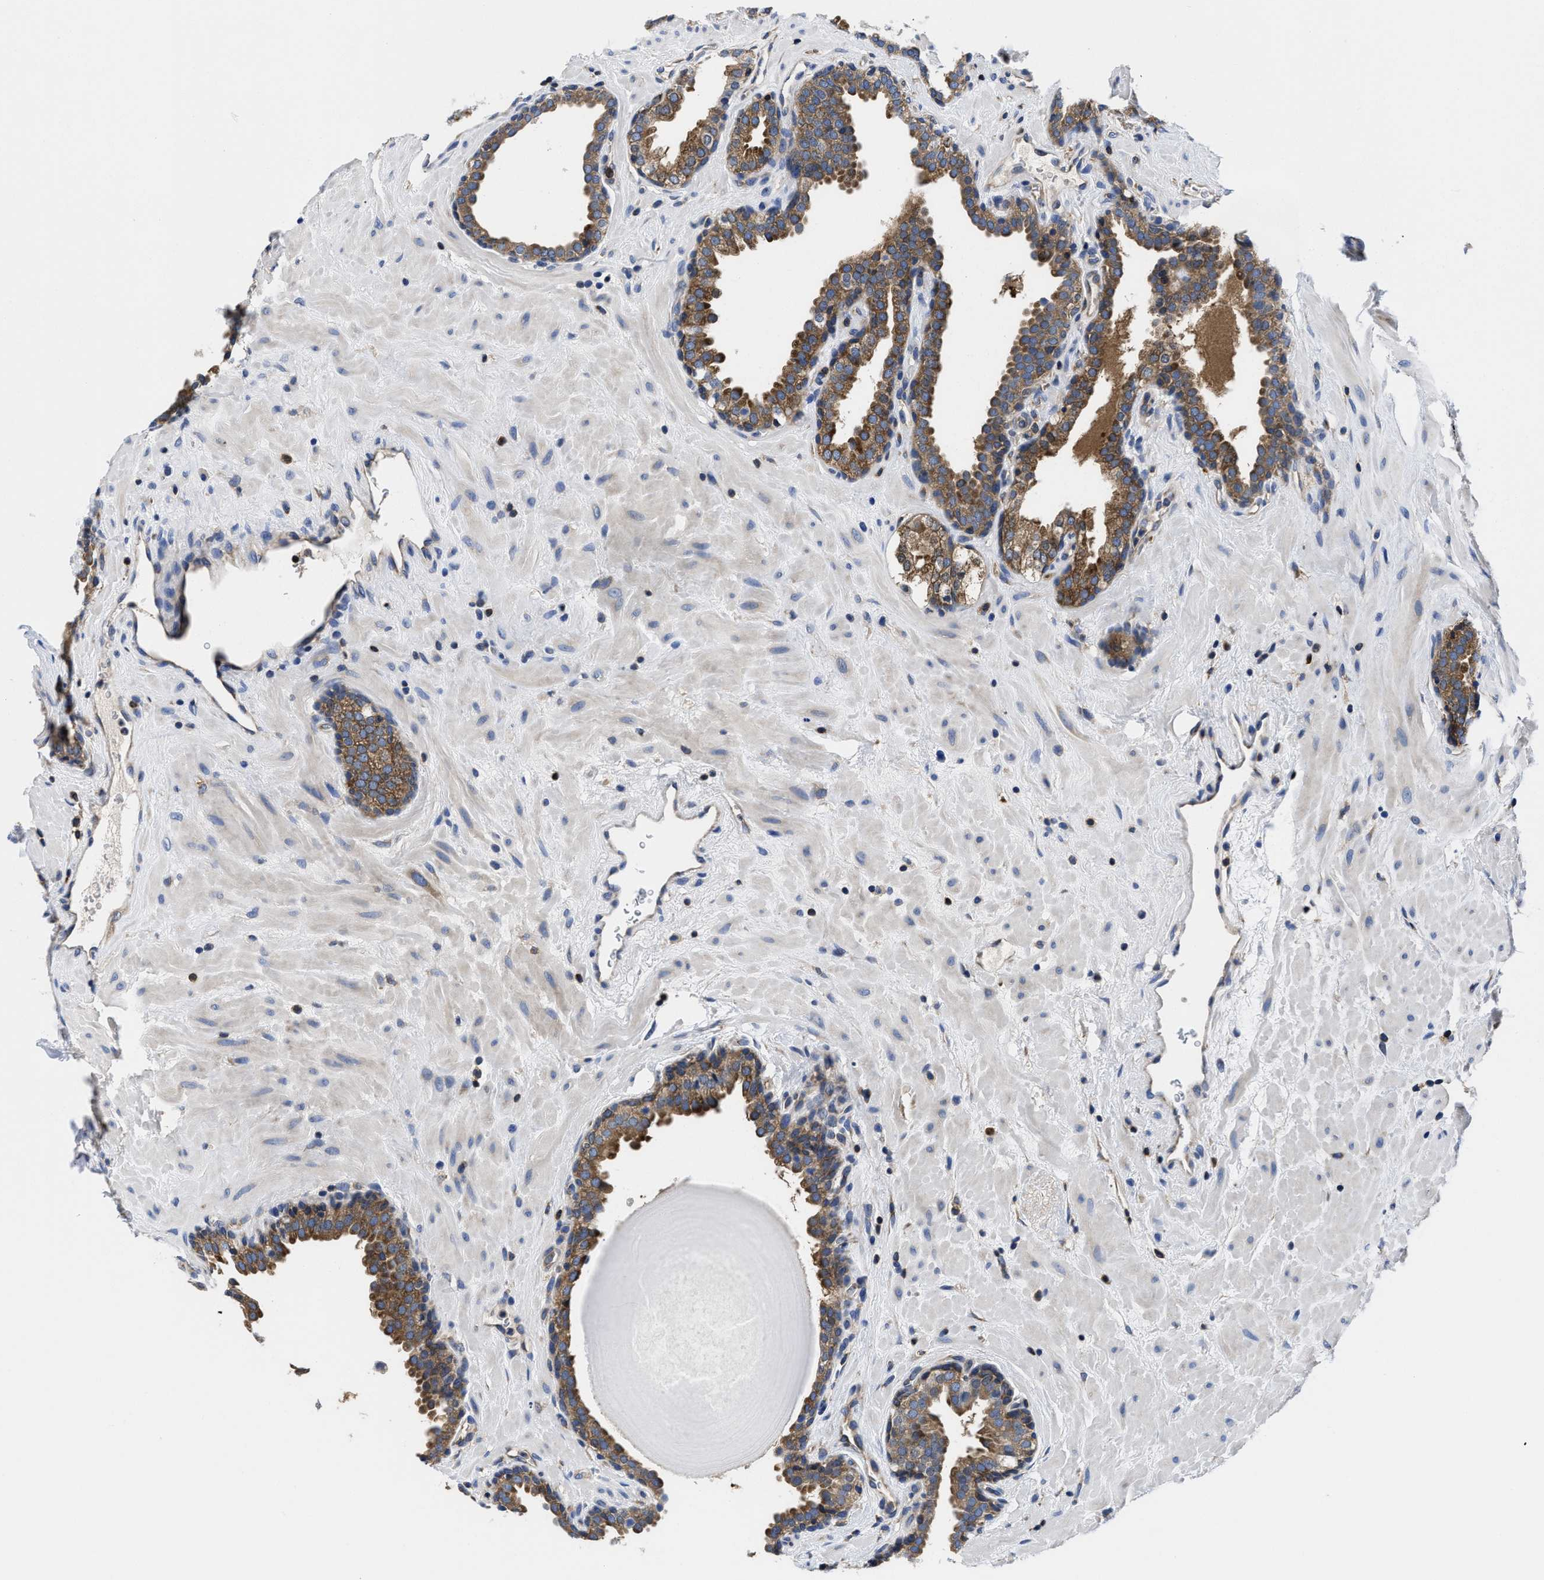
{"staining": {"intensity": "moderate", "quantity": ">75%", "location": "cytoplasmic/membranous"}, "tissue": "prostate", "cell_type": "Glandular cells", "image_type": "normal", "snomed": [{"axis": "morphology", "description": "Normal tissue, NOS"}, {"axis": "topography", "description": "Prostate"}], "caption": "Protein staining of benign prostate exhibits moderate cytoplasmic/membranous staining in approximately >75% of glandular cells.", "gene": "YARS1", "patient": {"sex": "male", "age": 51}}